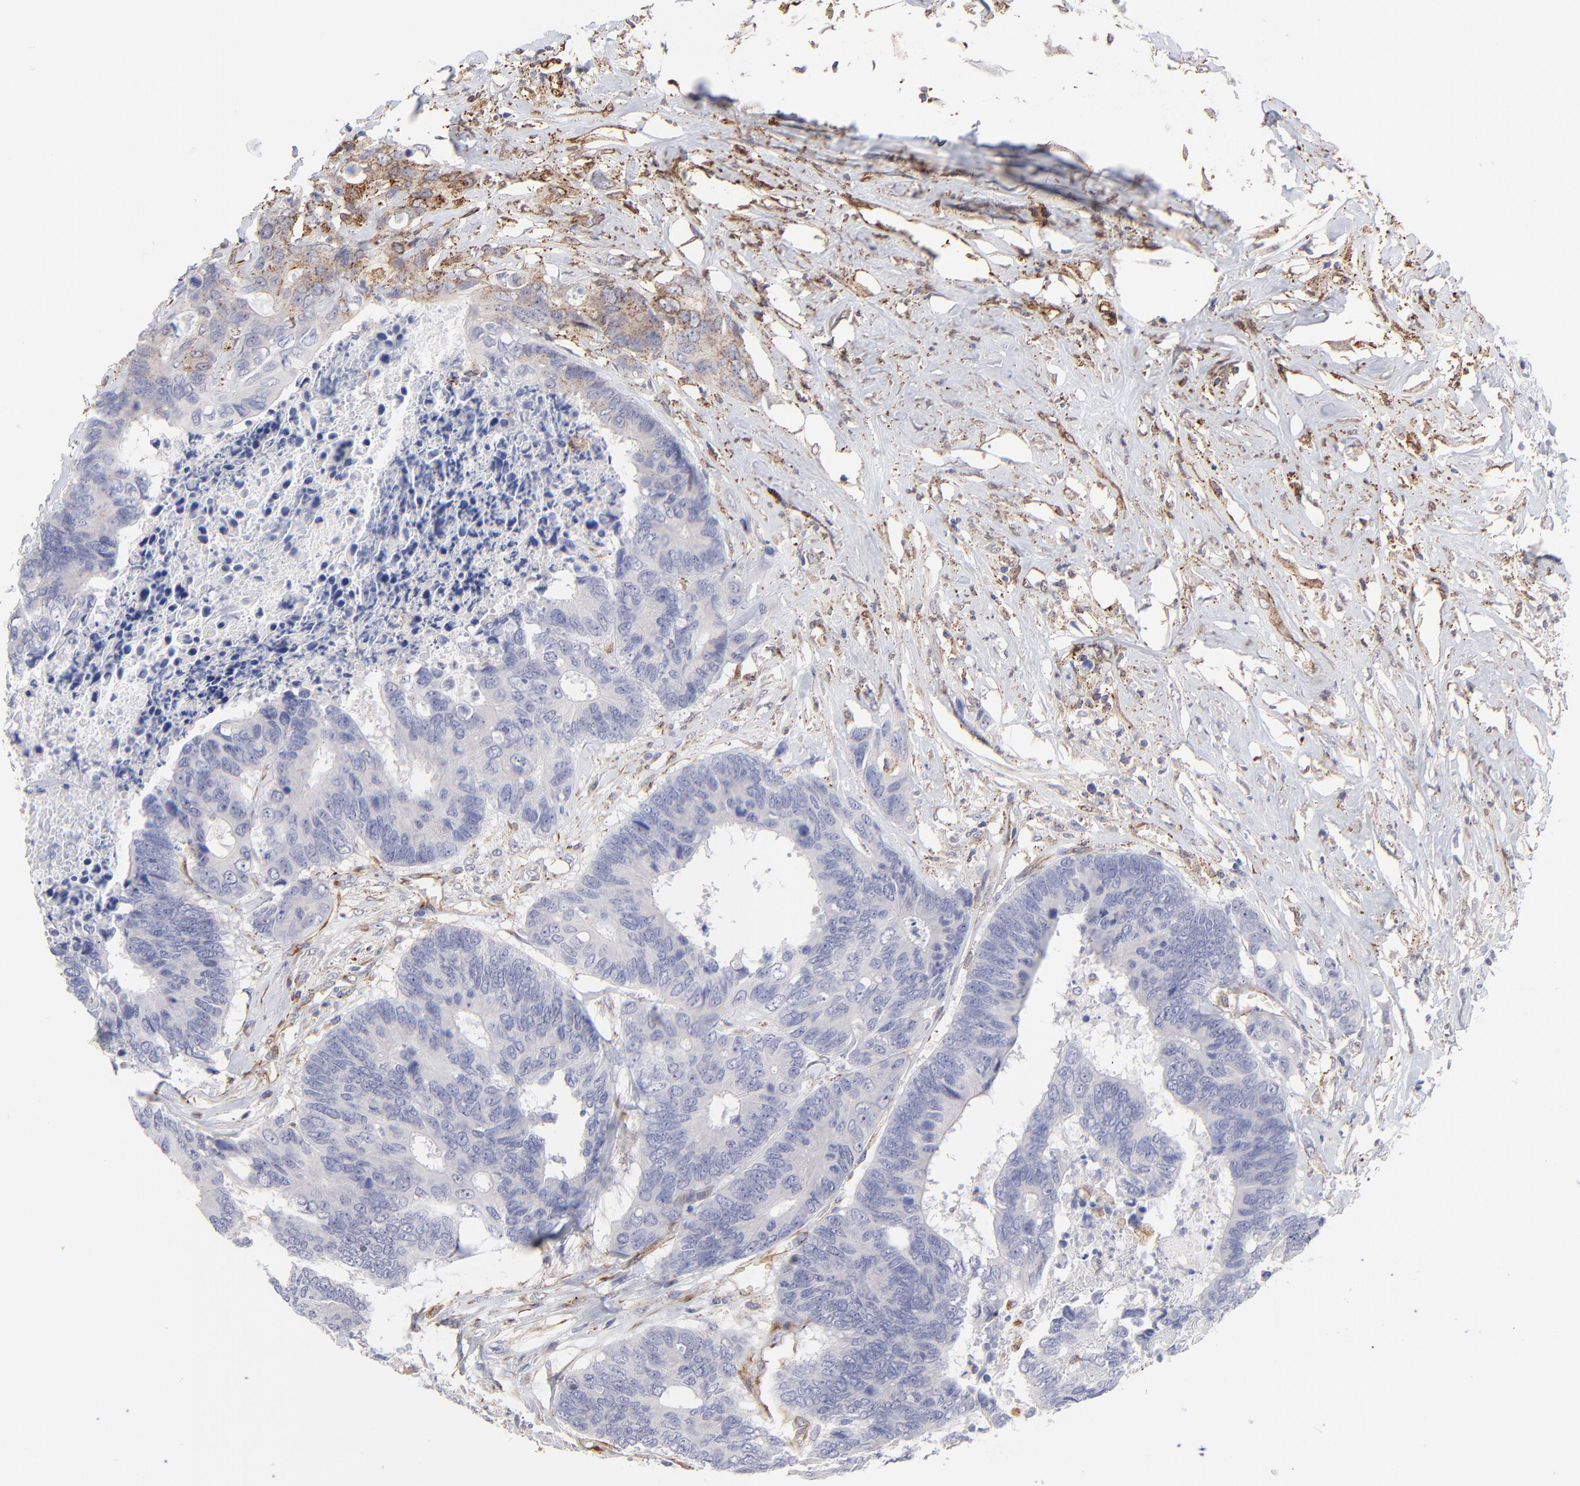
{"staining": {"intensity": "moderate", "quantity": "<25%", "location": "cytoplasmic/membranous"}, "tissue": "colorectal cancer", "cell_type": "Tumor cells", "image_type": "cancer", "snomed": [{"axis": "morphology", "description": "Adenocarcinoma, NOS"}, {"axis": "topography", "description": "Rectum"}], "caption": "Protein staining by IHC reveals moderate cytoplasmic/membranous expression in approximately <25% of tumor cells in colorectal adenocarcinoma.", "gene": "COX8C", "patient": {"sex": "male", "age": 55}}